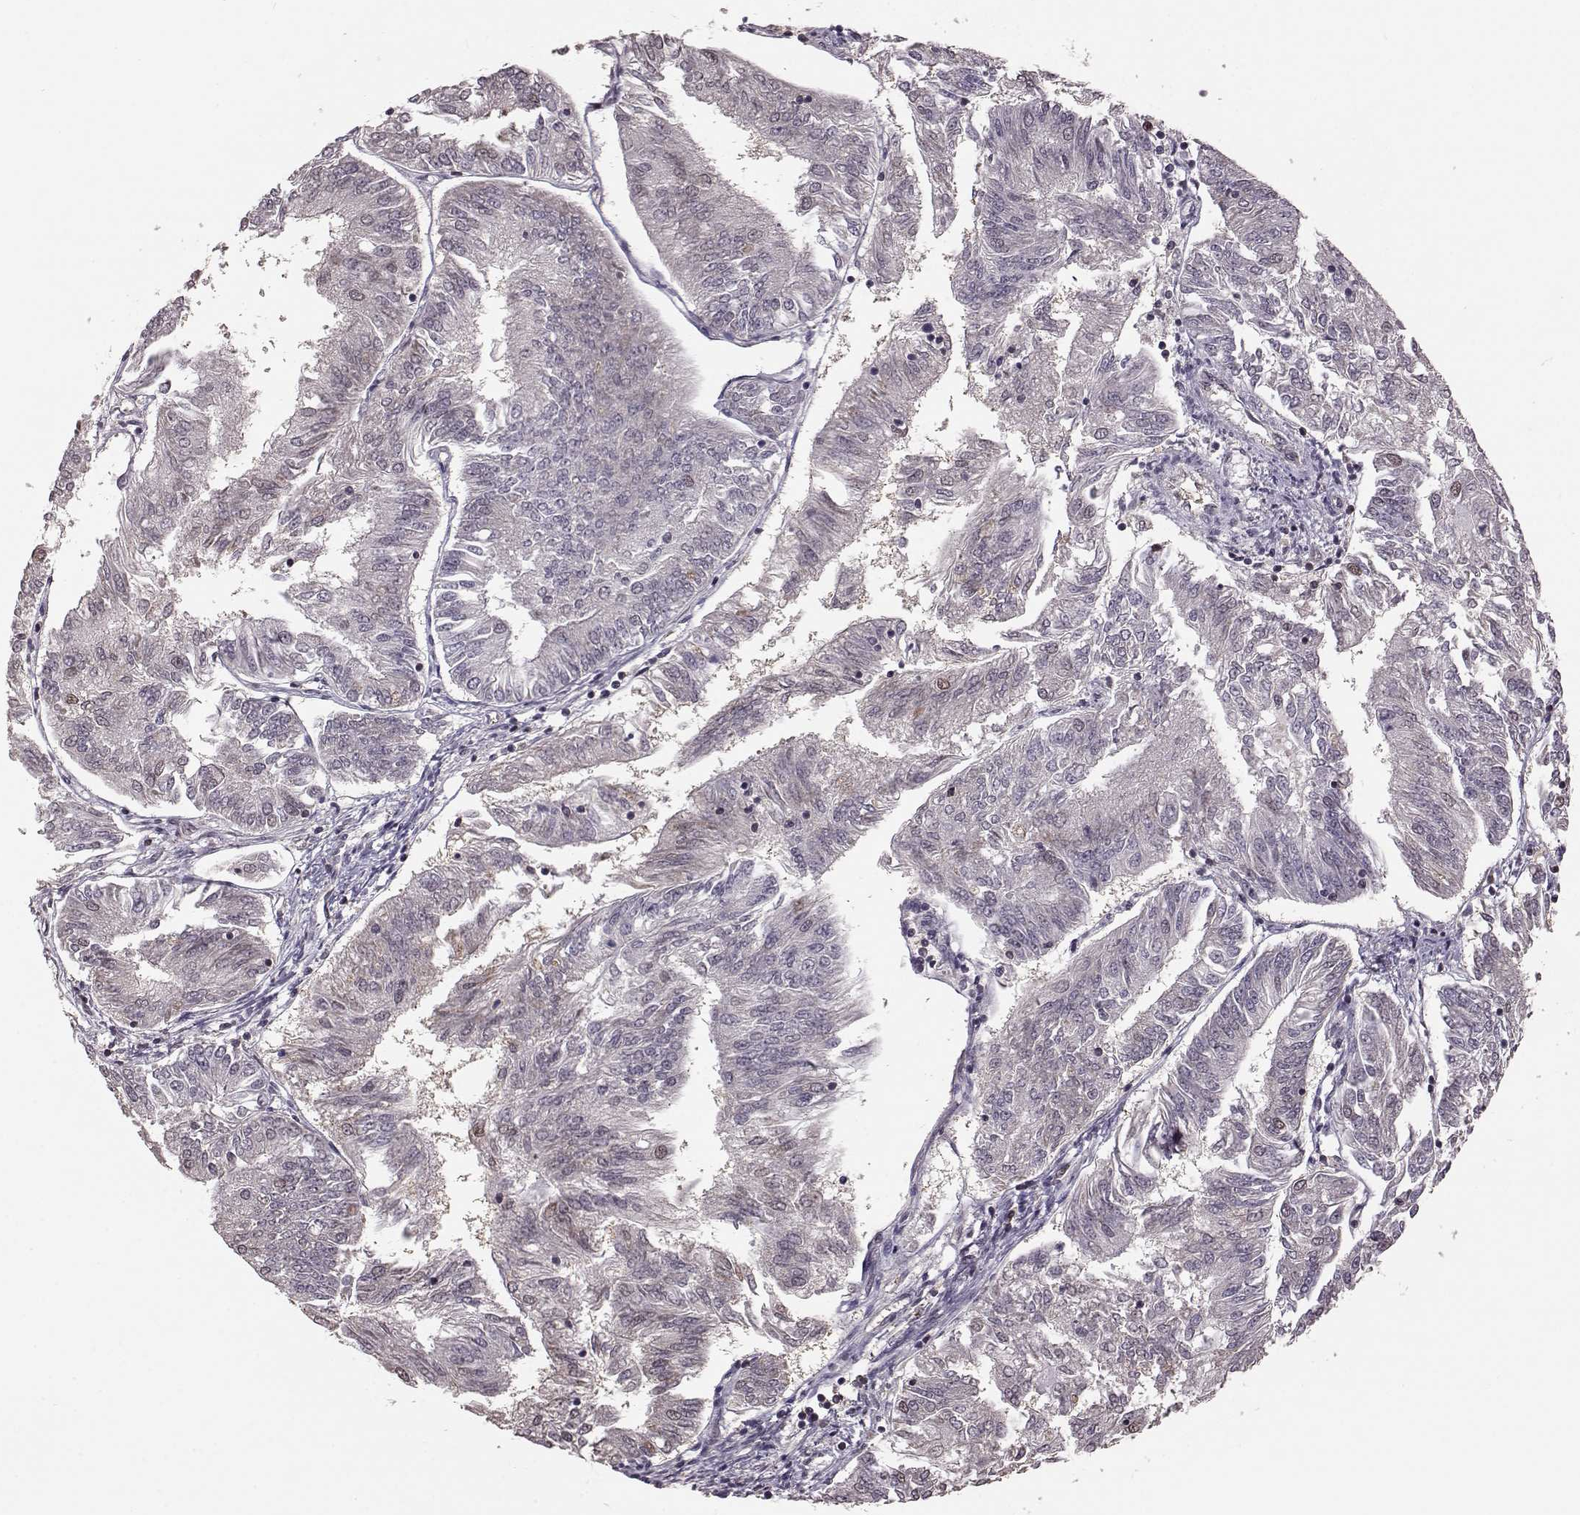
{"staining": {"intensity": "weak", "quantity": "<25%", "location": "nuclear"}, "tissue": "endometrial cancer", "cell_type": "Tumor cells", "image_type": "cancer", "snomed": [{"axis": "morphology", "description": "Adenocarcinoma, NOS"}, {"axis": "topography", "description": "Endometrium"}], "caption": "Immunohistochemistry (IHC) micrograph of neoplastic tissue: human endometrial cancer (adenocarcinoma) stained with DAB exhibits no significant protein positivity in tumor cells.", "gene": "KLF6", "patient": {"sex": "female", "age": 58}}